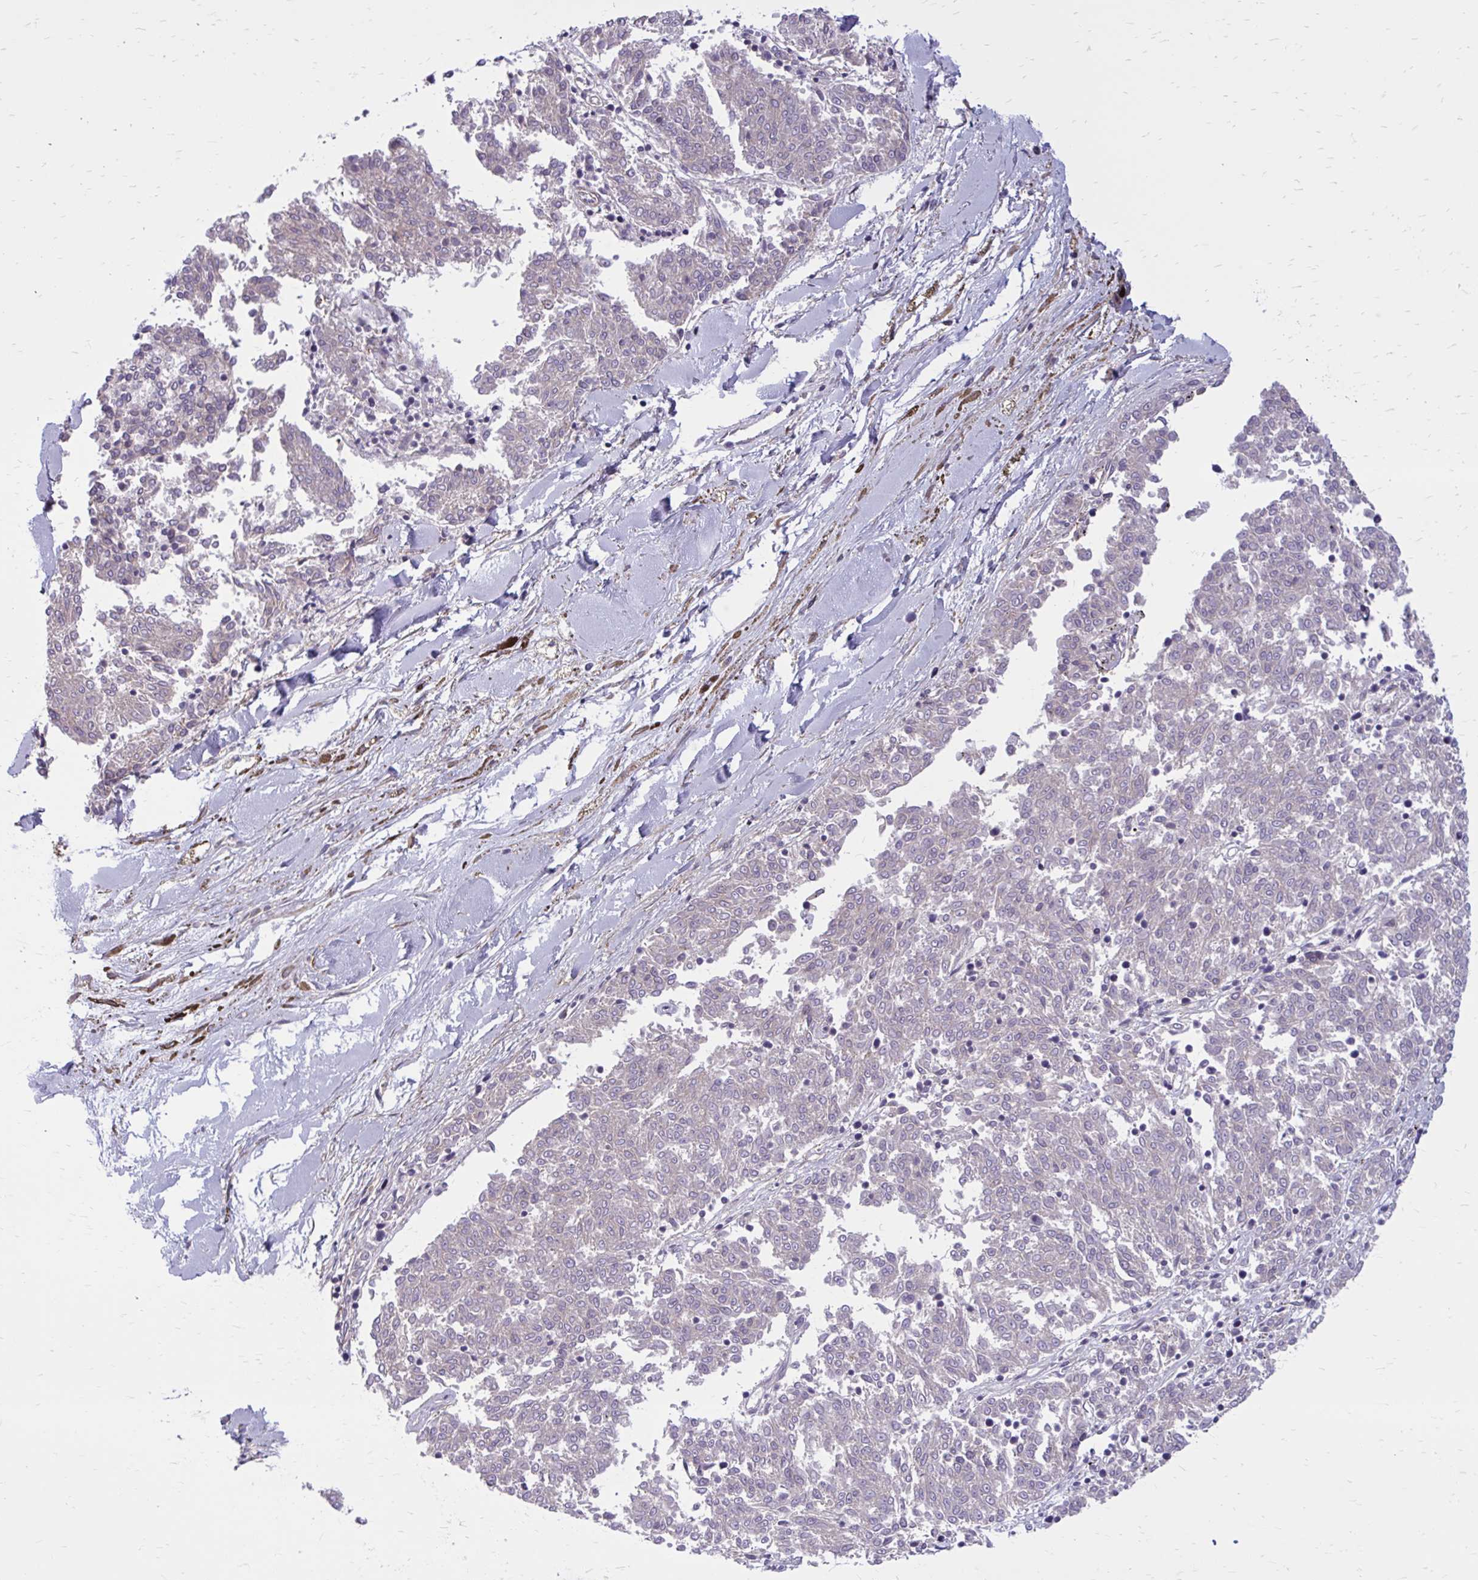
{"staining": {"intensity": "negative", "quantity": "none", "location": "none"}, "tissue": "melanoma", "cell_type": "Tumor cells", "image_type": "cancer", "snomed": [{"axis": "morphology", "description": "Malignant melanoma, NOS"}, {"axis": "topography", "description": "Skin"}], "caption": "This is an immunohistochemistry (IHC) histopathology image of melanoma. There is no positivity in tumor cells.", "gene": "FAP", "patient": {"sex": "female", "age": 72}}